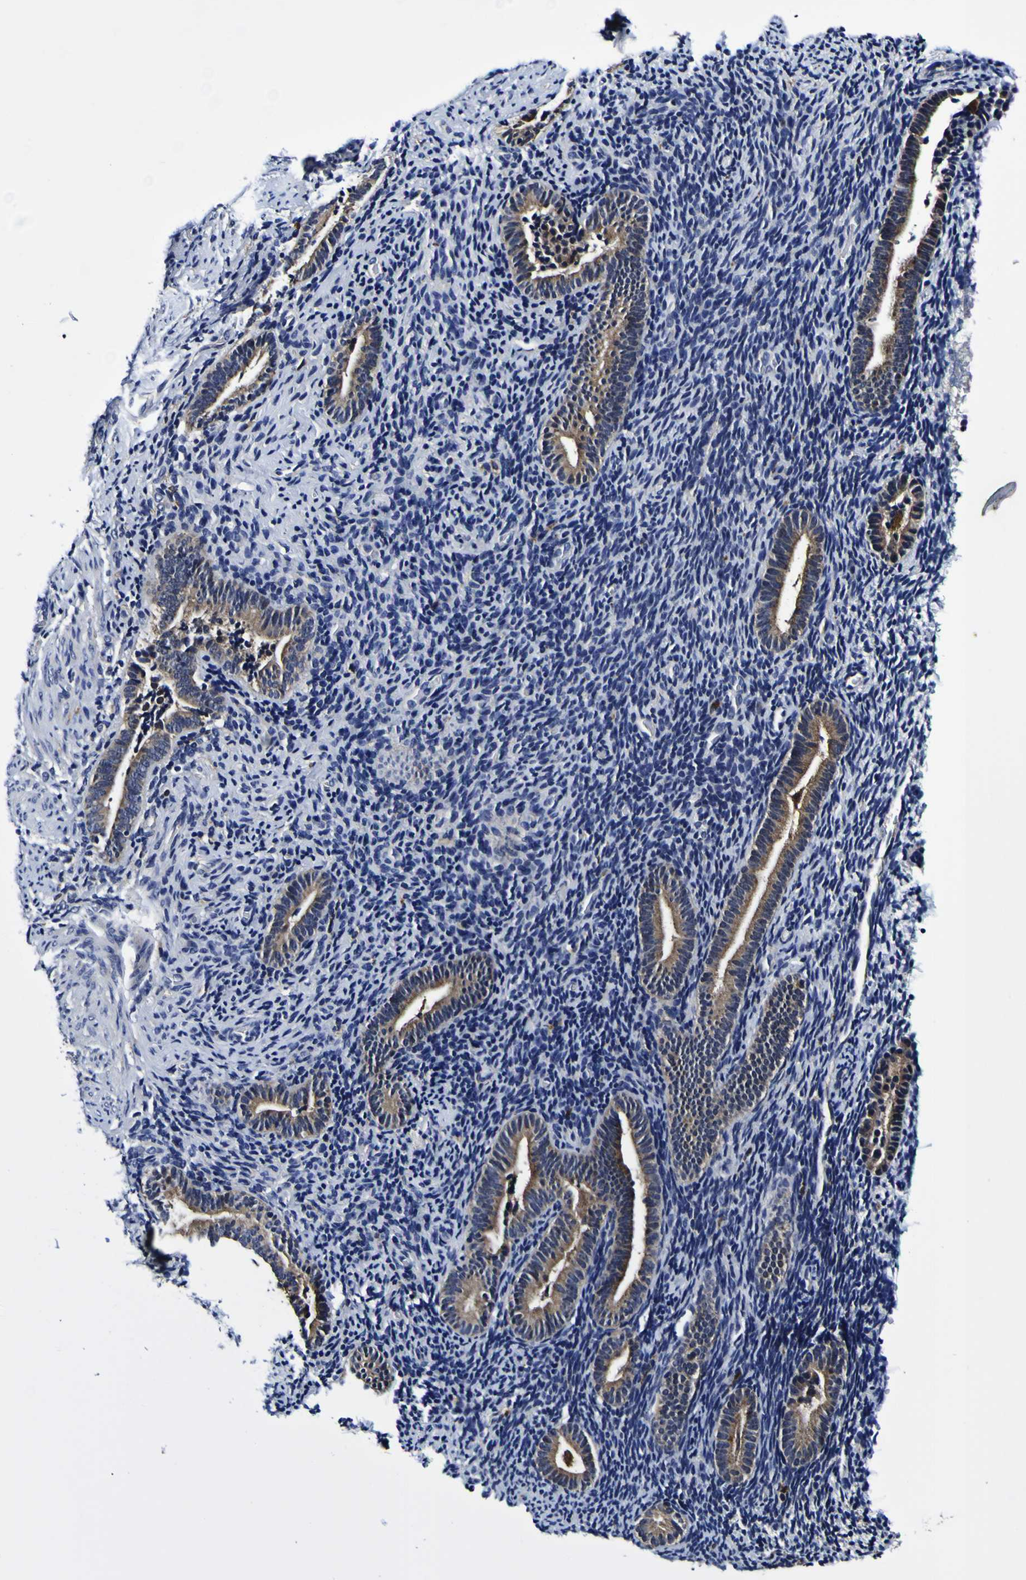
{"staining": {"intensity": "negative", "quantity": "none", "location": "none"}, "tissue": "endometrium", "cell_type": "Cells in endometrial stroma", "image_type": "normal", "snomed": [{"axis": "morphology", "description": "Normal tissue, NOS"}, {"axis": "topography", "description": "Endometrium"}], "caption": "An immunohistochemistry (IHC) histopathology image of normal endometrium is shown. There is no staining in cells in endometrial stroma of endometrium.", "gene": "GPX1", "patient": {"sex": "female", "age": 51}}